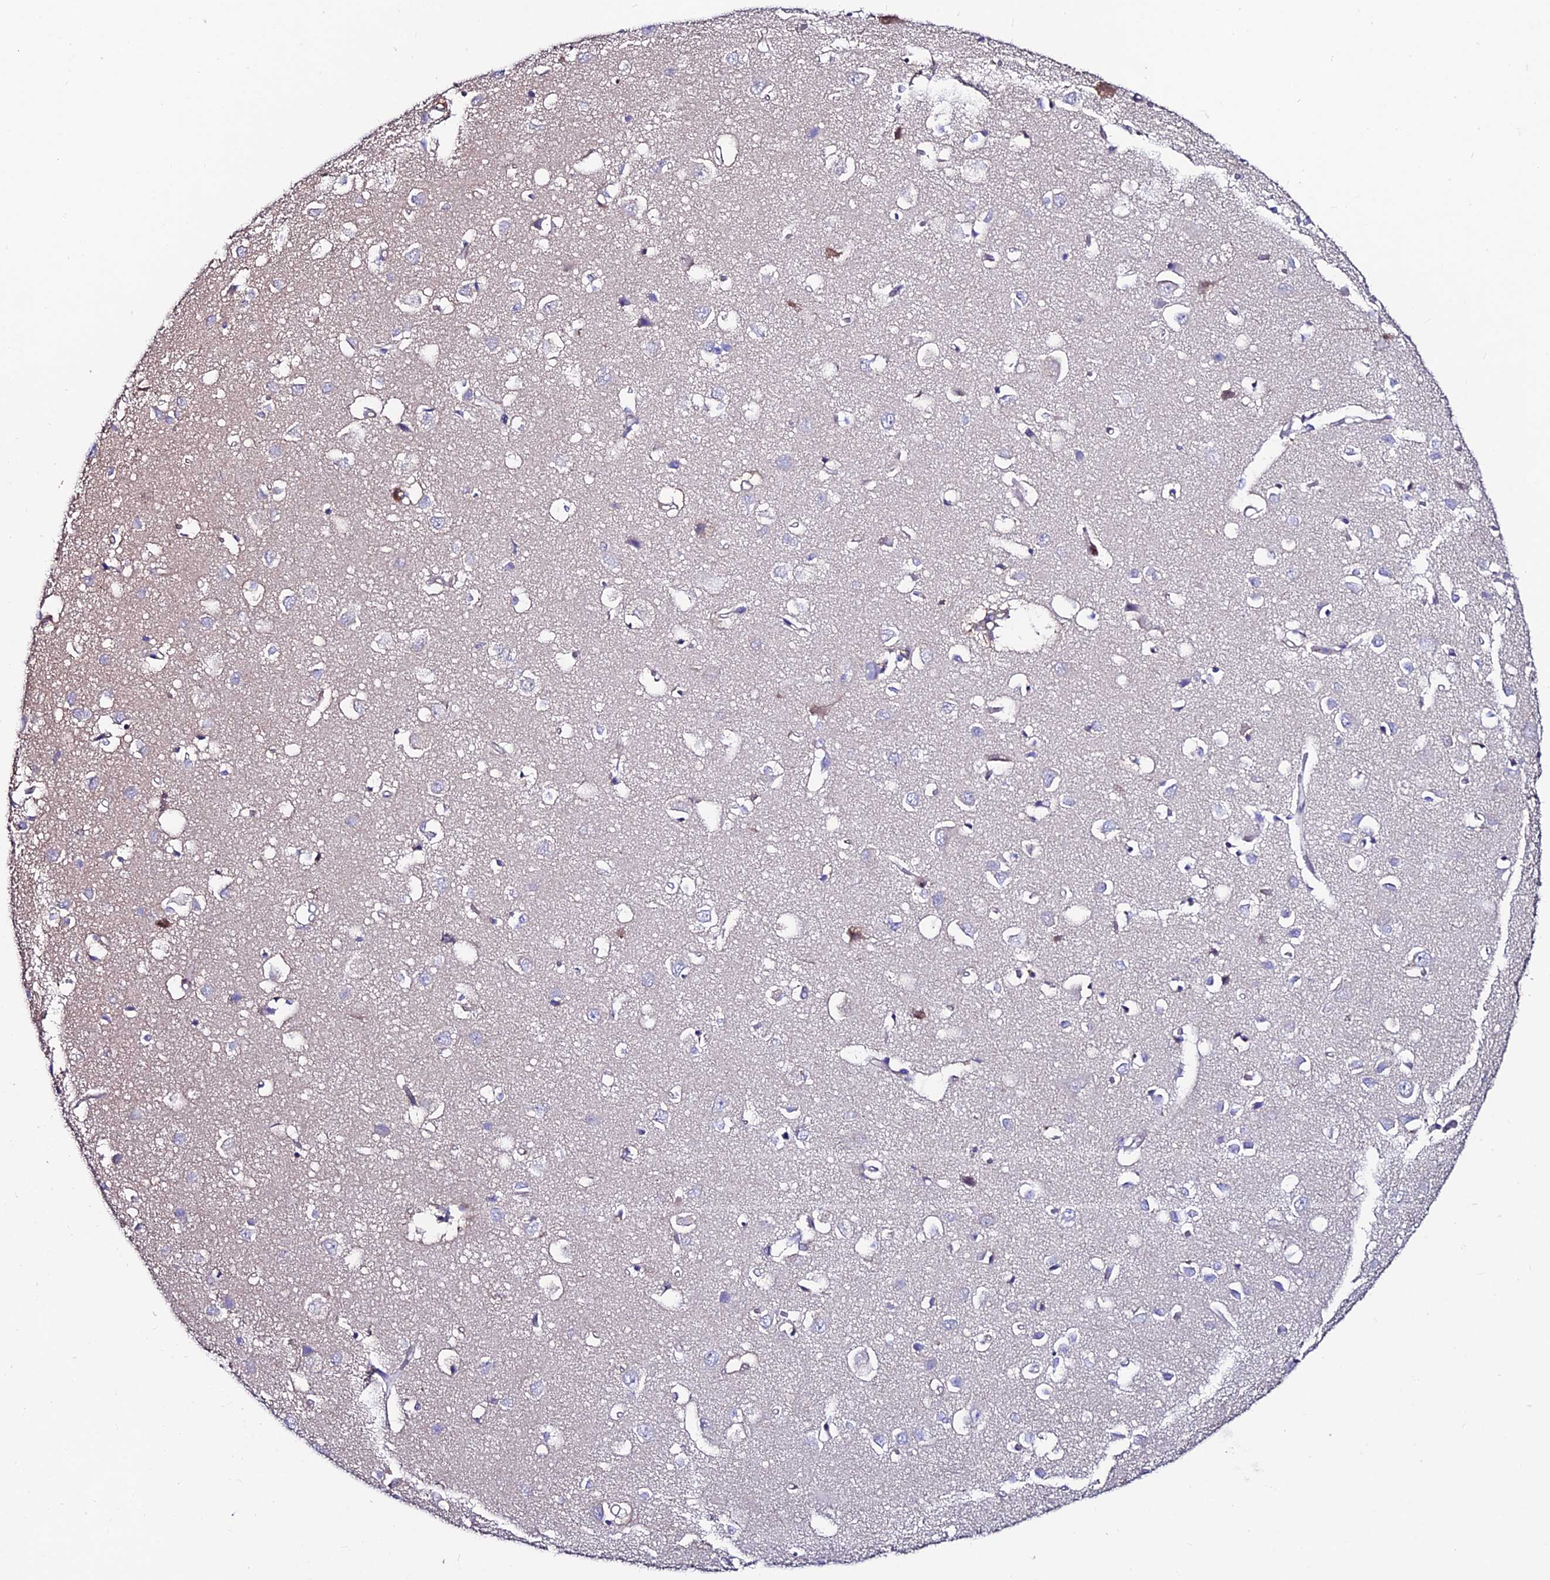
{"staining": {"intensity": "moderate", "quantity": "25%-75%", "location": "cytoplasmic/membranous"}, "tissue": "cerebral cortex", "cell_type": "Endothelial cells", "image_type": "normal", "snomed": [{"axis": "morphology", "description": "Normal tissue, NOS"}, {"axis": "topography", "description": "Cerebral cortex"}], "caption": "Moderate cytoplasmic/membranous expression for a protein is present in about 25%-75% of endothelial cells of unremarkable cerebral cortex using immunohistochemistry.", "gene": "SLC25A16", "patient": {"sex": "female", "age": 64}}